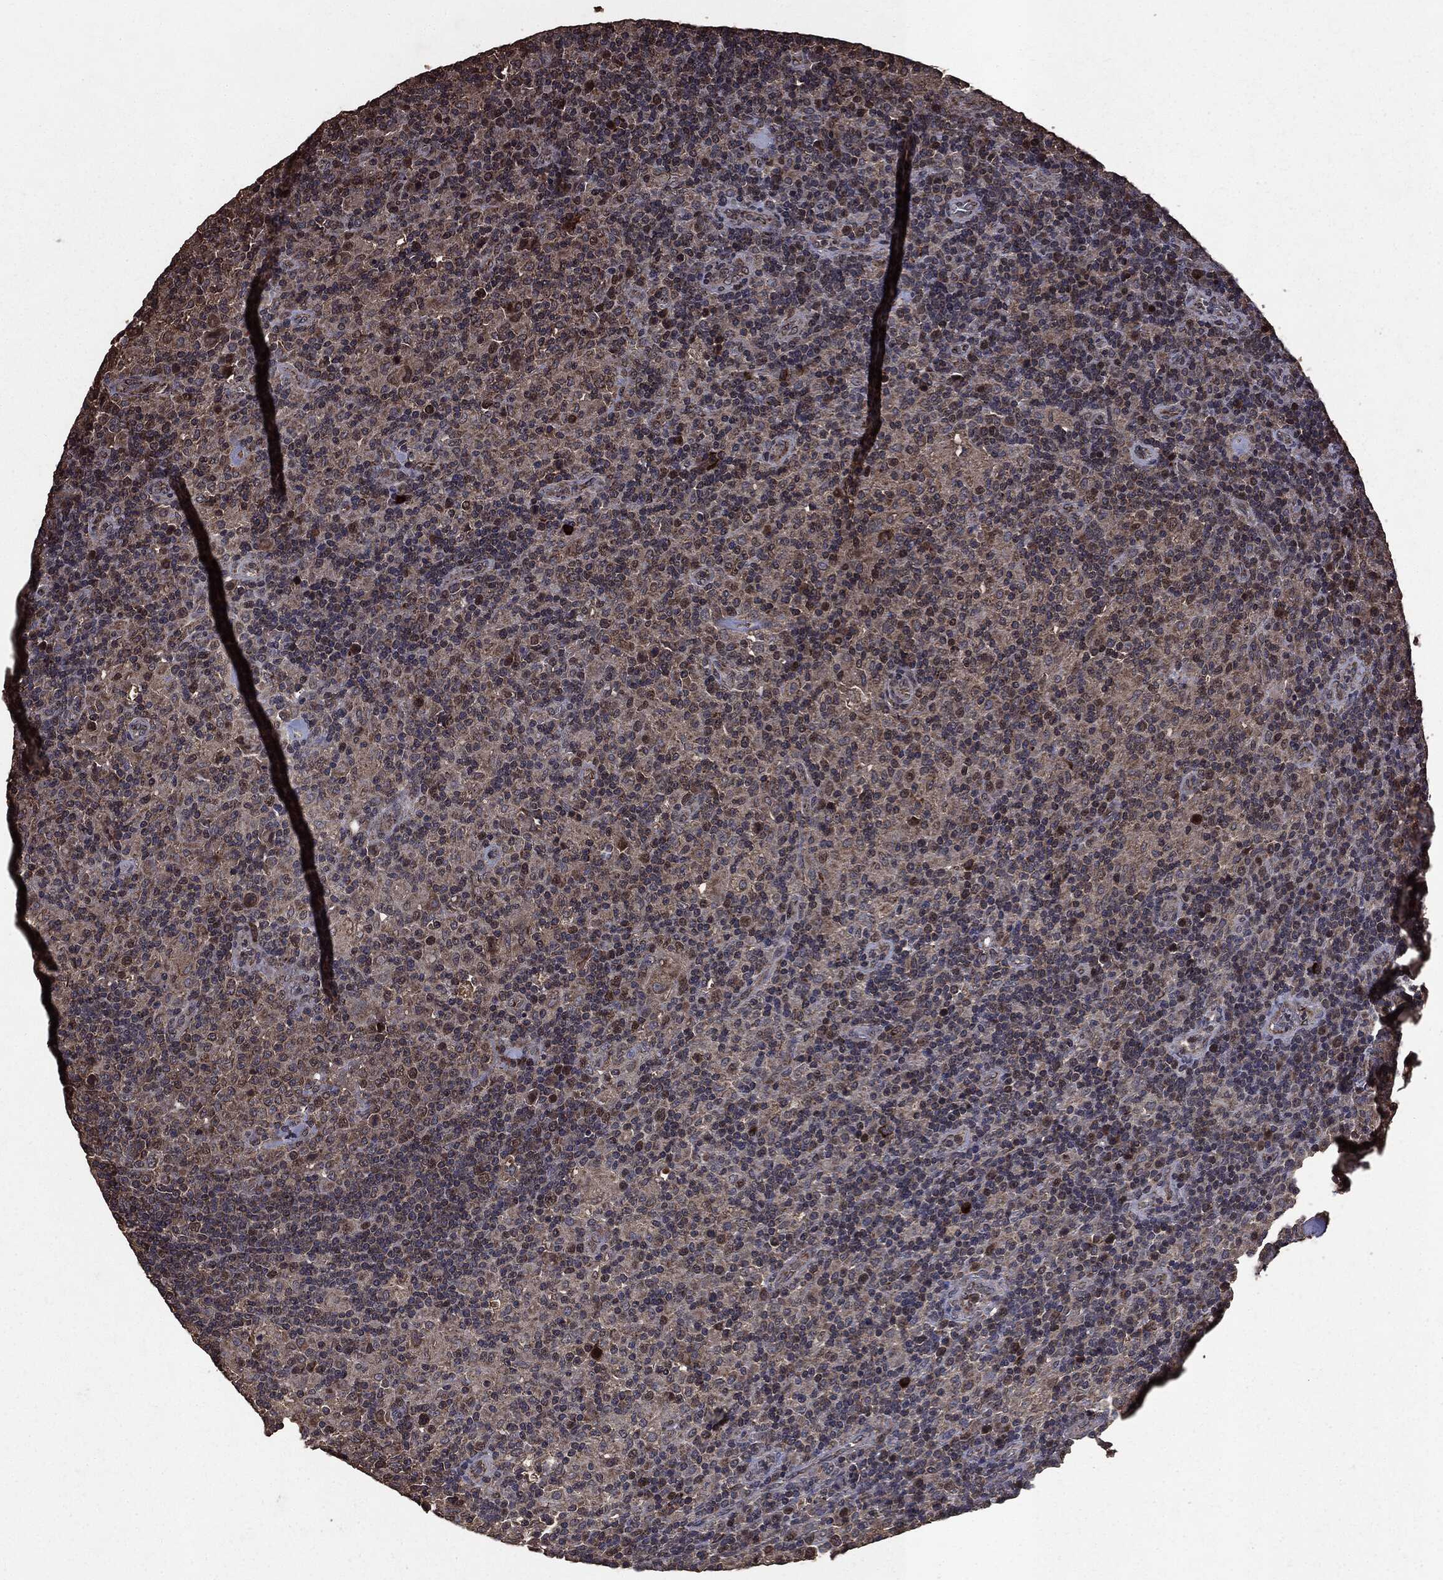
{"staining": {"intensity": "moderate", "quantity": "25%-75%", "location": "cytoplasmic/membranous,nuclear"}, "tissue": "lymphoma", "cell_type": "Tumor cells", "image_type": "cancer", "snomed": [{"axis": "morphology", "description": "Hodgkin's disease, NOS"}, {"axis": "topography", "description": "Lymph node"}], "caption": "The histopathology image demonstrates immunohistochemical staining of Hodgkin's disease. There is moderate cytoplasmic/membranous and nuclear positivity is appreciated in approximately 25%-75% of tumor cells.", "gene": "PPP6R2", "patient": {"sex": "male", "age": 70}}